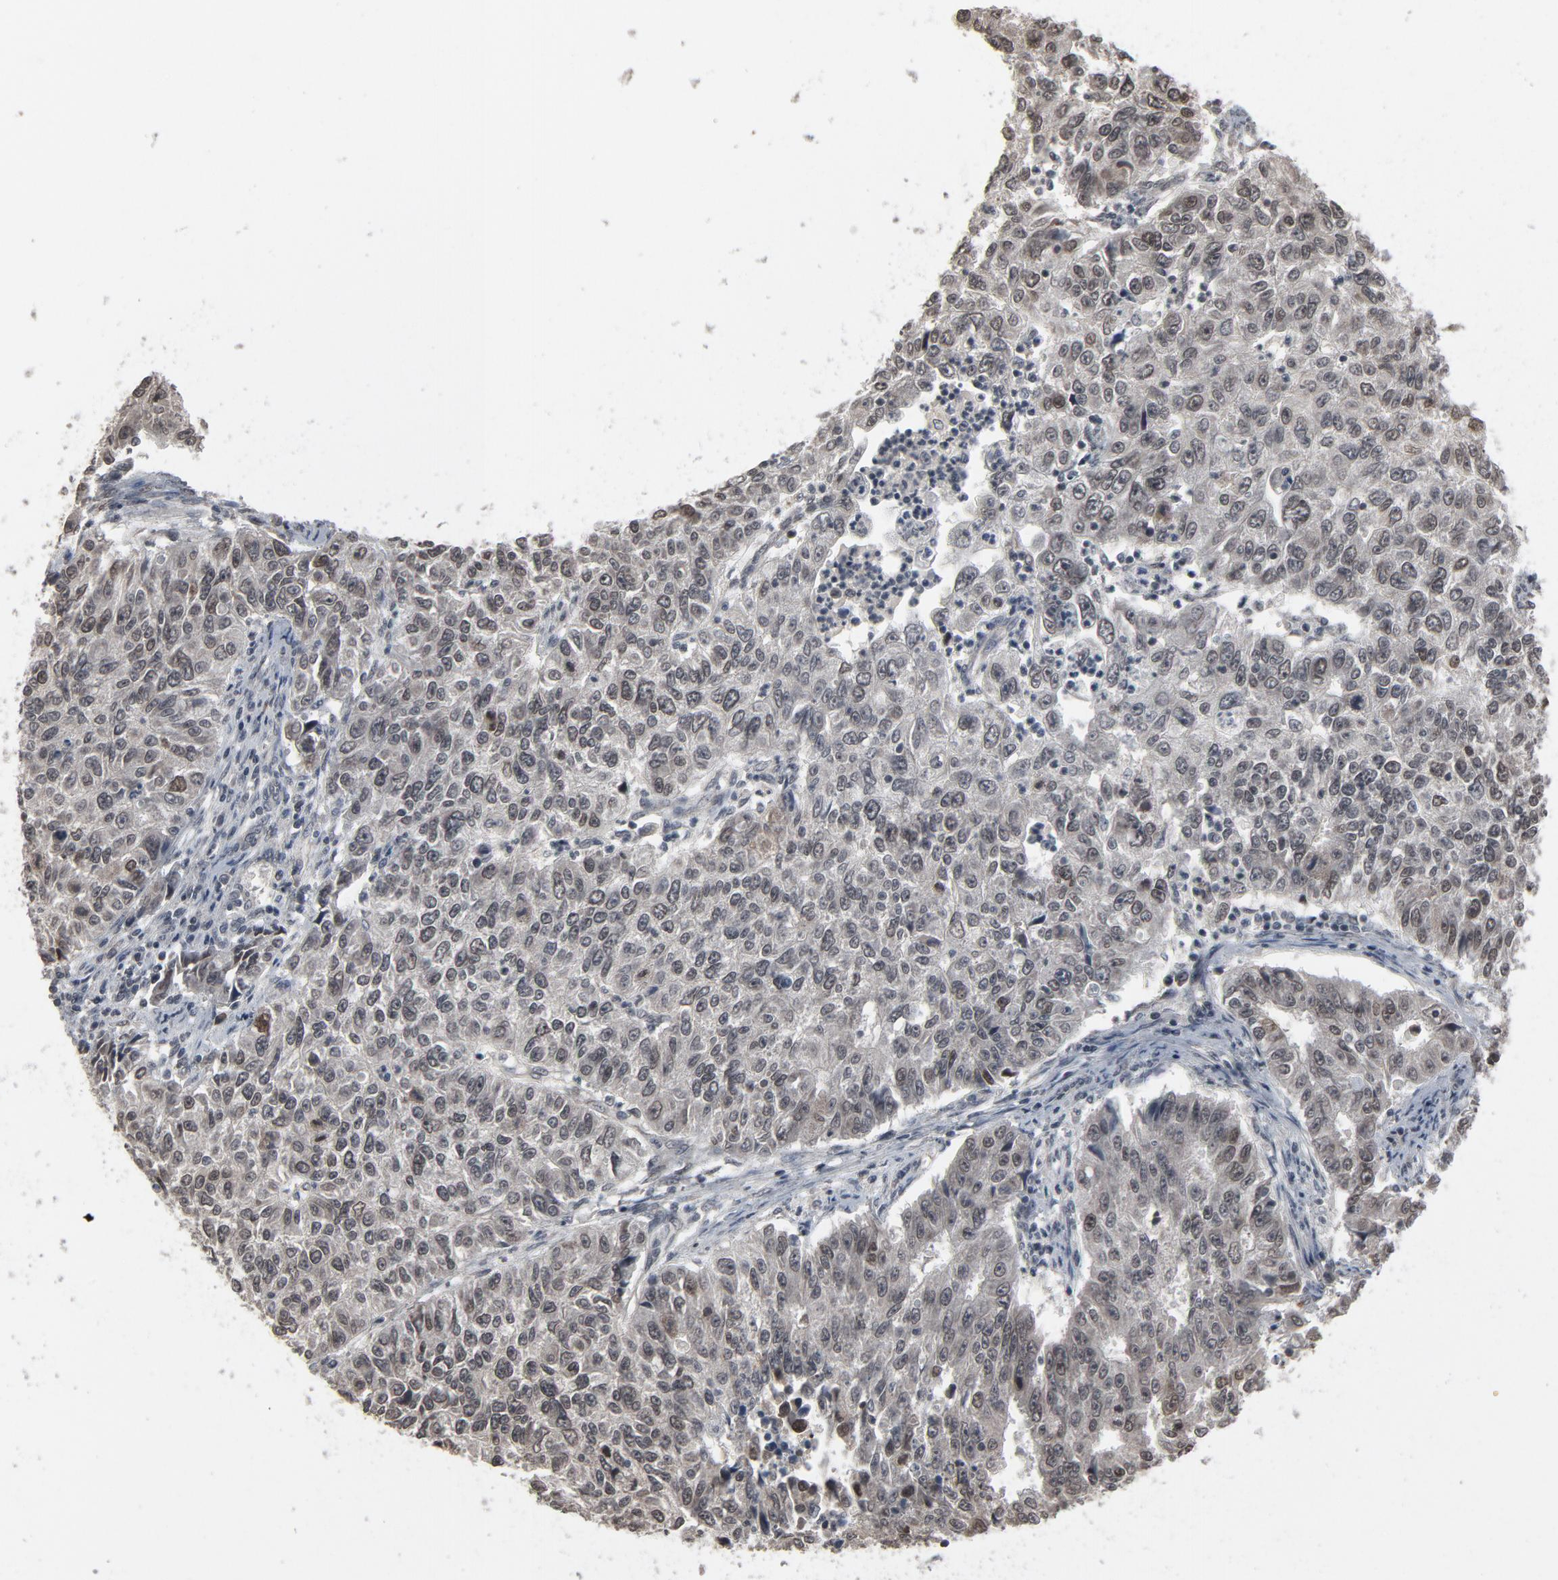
{"staining": {"intensity": "weak", "quantity": "25%-75%", "location": "nuclear"}, "tissue": "endometrial cancer", "cell_type": "Tumor cells", "image_type": "cancer", "snomed": [{"axis": "morphology", "description": "Adenocarcinoma, NOS"}, {"axis": "topography", "description": "Endometrium"}], "caption": "A high-resolution photomicrograph shows immunohistochemistry (IHC) staining of endometrial cancer (adenocarcinoma), which reveals weak nuclear expression in approximately 25%-75% of tumor cells.", "gene": "POM121", "patient": {"sex": "female", "age": 42}}